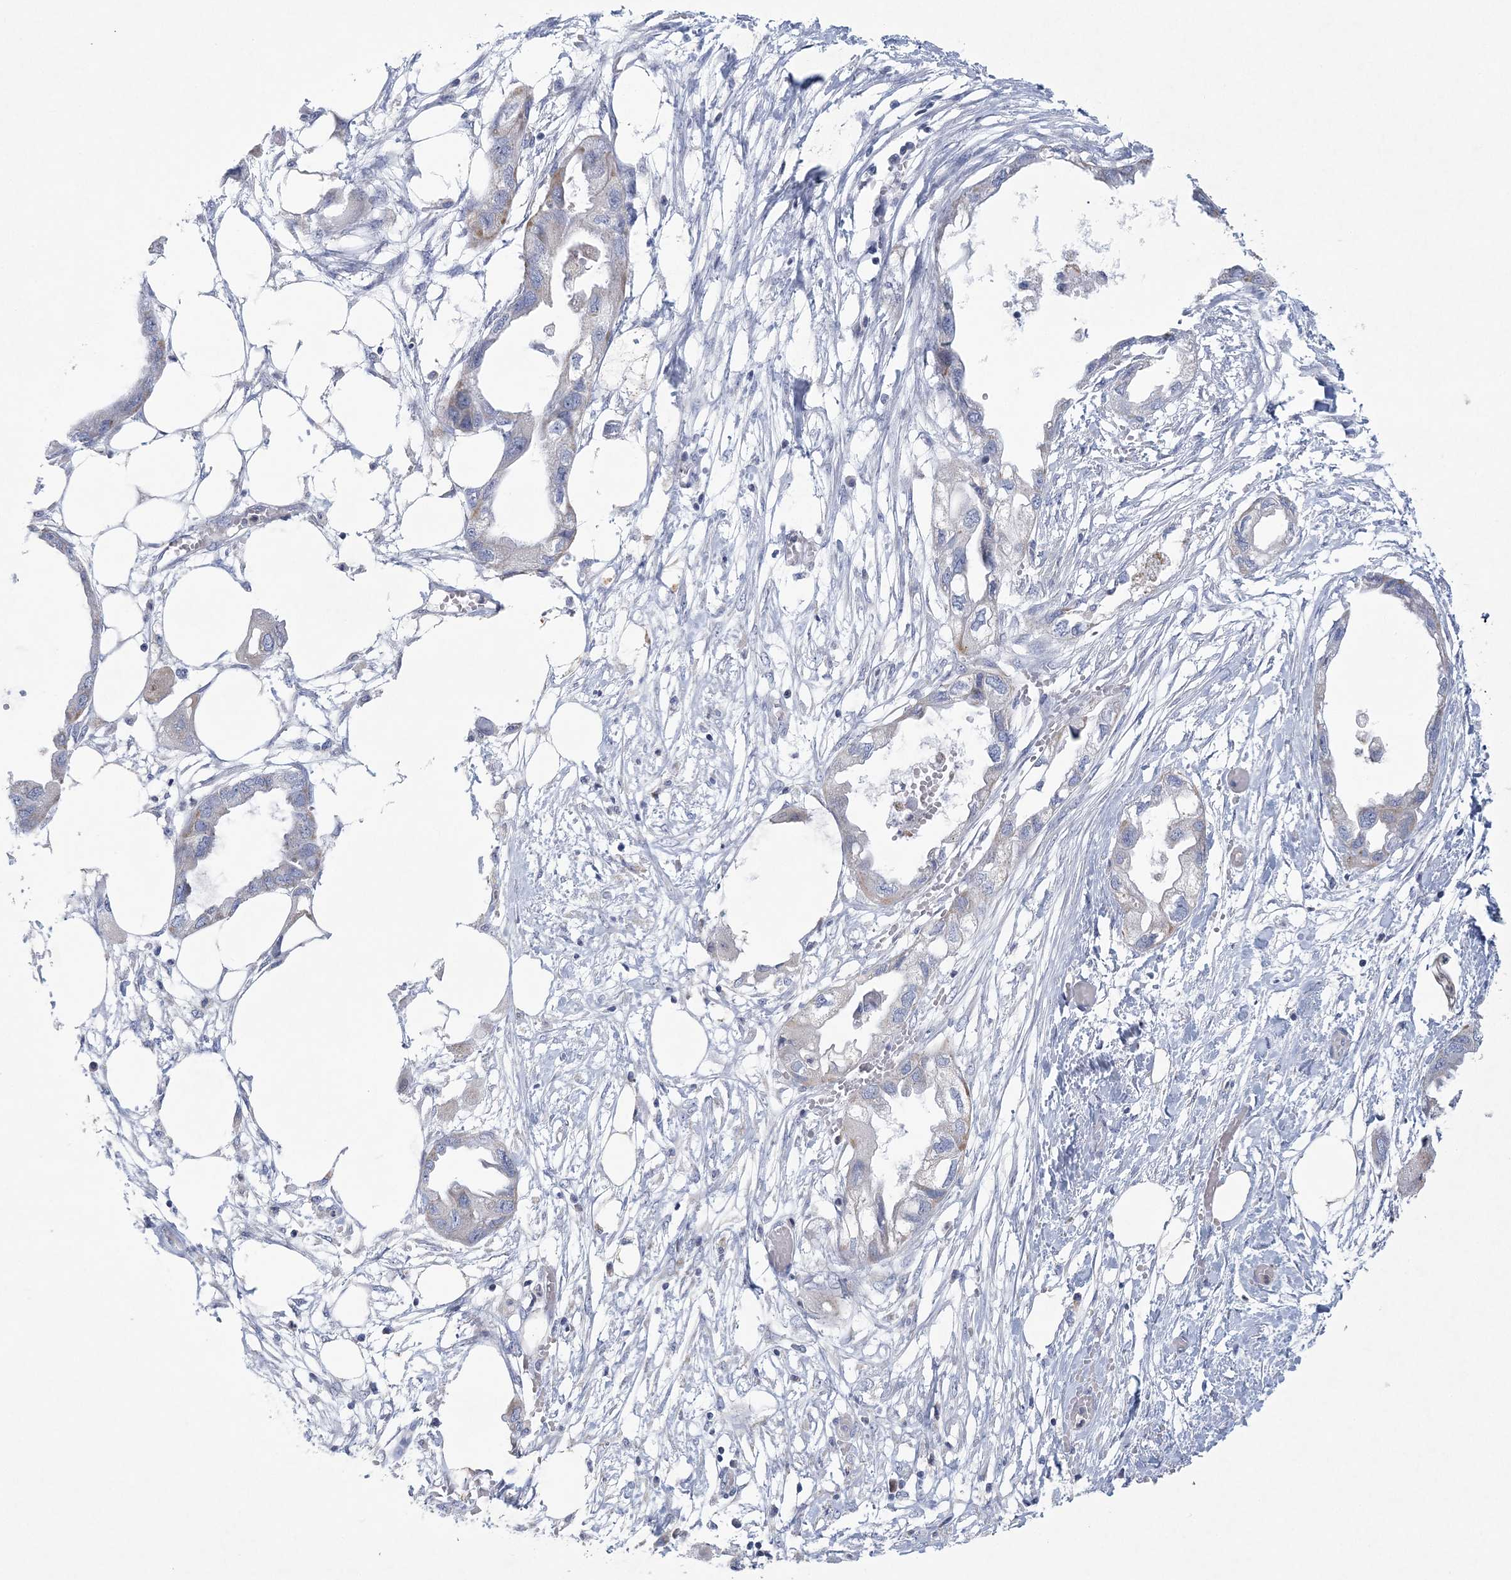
{"staining": {"intensity": "negative", "quantity": "none", "location": "none"}, "tissue": "endometrial cancer", "cell_type": "Tumor cells", "image_type": "cancer", "snomed": [{"axis": "morphology", "description": "Adenocarcinoma, NOS"}, {"axis": "morphology", "description": "Adenocarcinoma, metastatic, NOS"}, {"axis": "topography", "description": "Adipose tissue"}, {"axis": "topography", "description": "Endometrium"}], "caption": "Immunohistochemistry (IHC) photomicrograph of endometrial cancer (adenocarcinoma) stained for a protein (brown), which demonstrates no positivity in tumor cells.", "gene": "NIPAL1", "patient": {"sex": "female", "age": 67}}